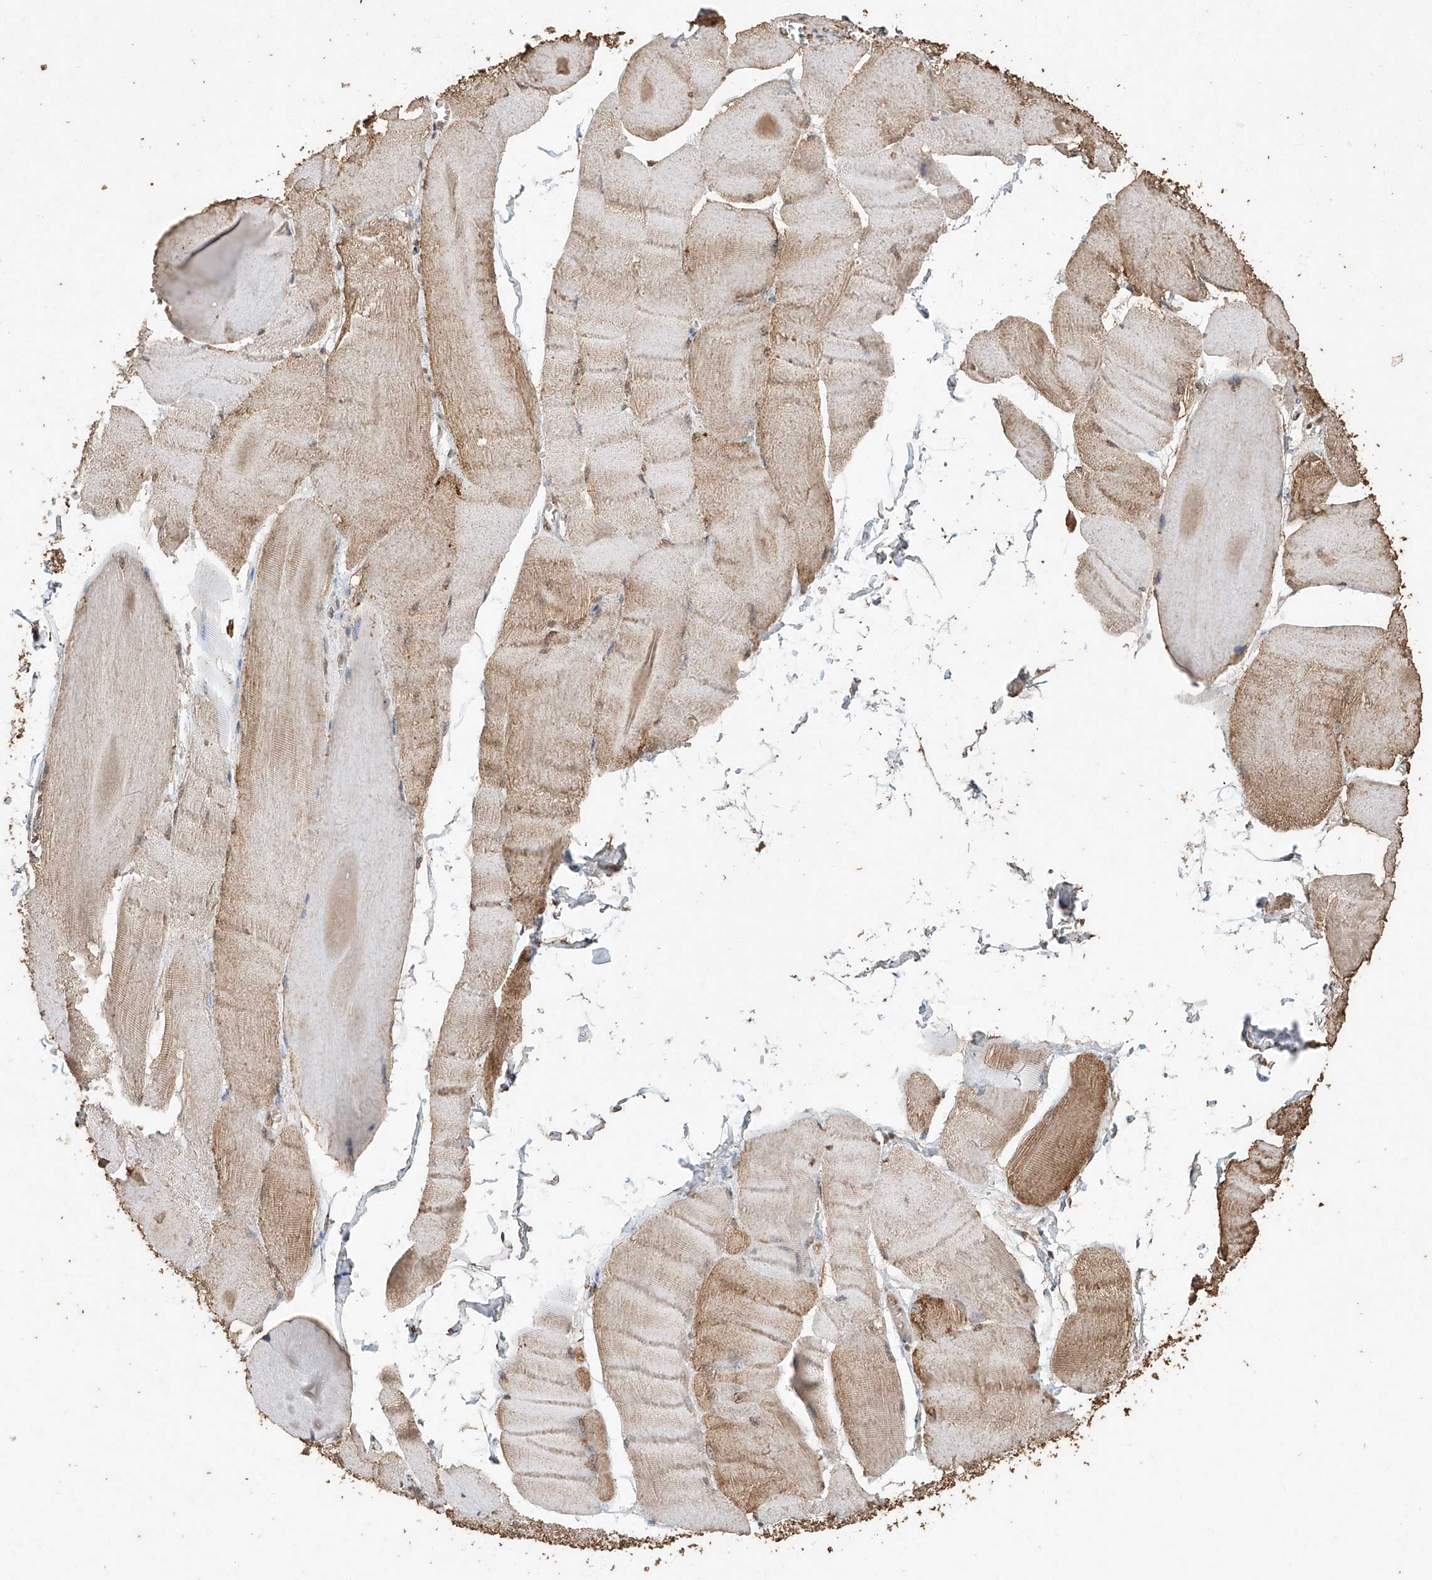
{"staining": {"intensity": "moderate", "quantity": "<25%", "location": "cytoplasmic/membranous"}, "tissue": "skeletal muscle", "cell_type": "Myocytes", "image_type": "normal", "snomed": [{"axis": "morphology", "description": "Normal tissue, NOS"}, {"axis": "morphology", "description": "Basal cell carcinoma"}, {"axis": "topography", "description": "Skeletal muscle"}], "caption": "The photomicrograph reveals immunohistochemical staining of benign skeletal muscle. There is moderate cytoplasmic/membranous expression is identified in approximately <25% of myocytes.", "gene": "ELOVL1", "patient": {"sex": "female", "age": 64}}